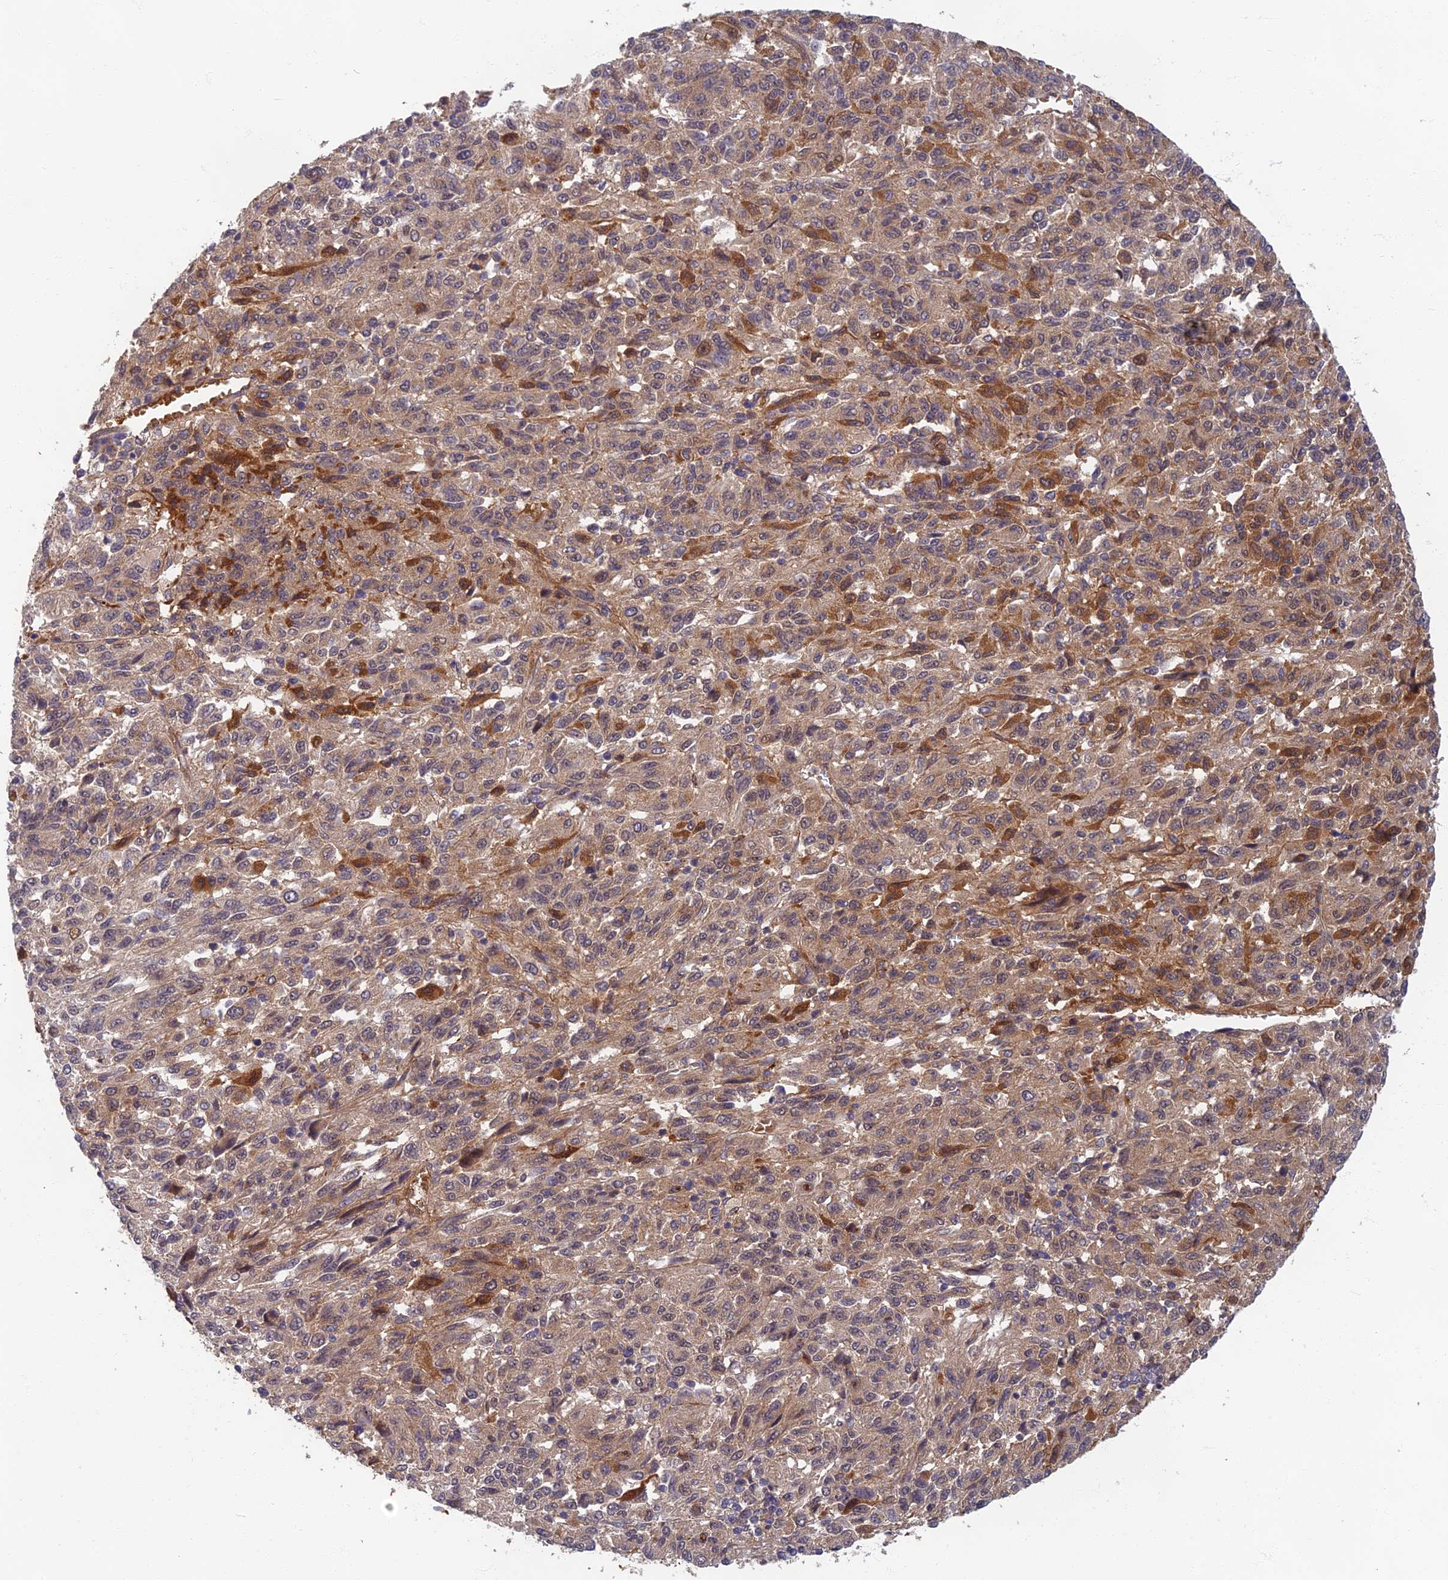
{"staining": {"intensity": "weak", "quantity": "25%-75%", "location": "cytoplasmic/membranous"}, "tissue": "melanoma", "cell_type": "Tumor cells", "image_type": "cancer", "snomed": [{"axis": "morphology", "description": "Malignant melanoma, Metastatic site"}, {"axis": "topography", "description": "Lung"}], "caption": "Approximately 25%-75% of tumor cells in melanoma reveal weak cytoplasmic/membranous protein expression as visualized by brown immunohistochemical staining.", "gene": "EARS2", "patient": {"sex": "male", "age": 64}}